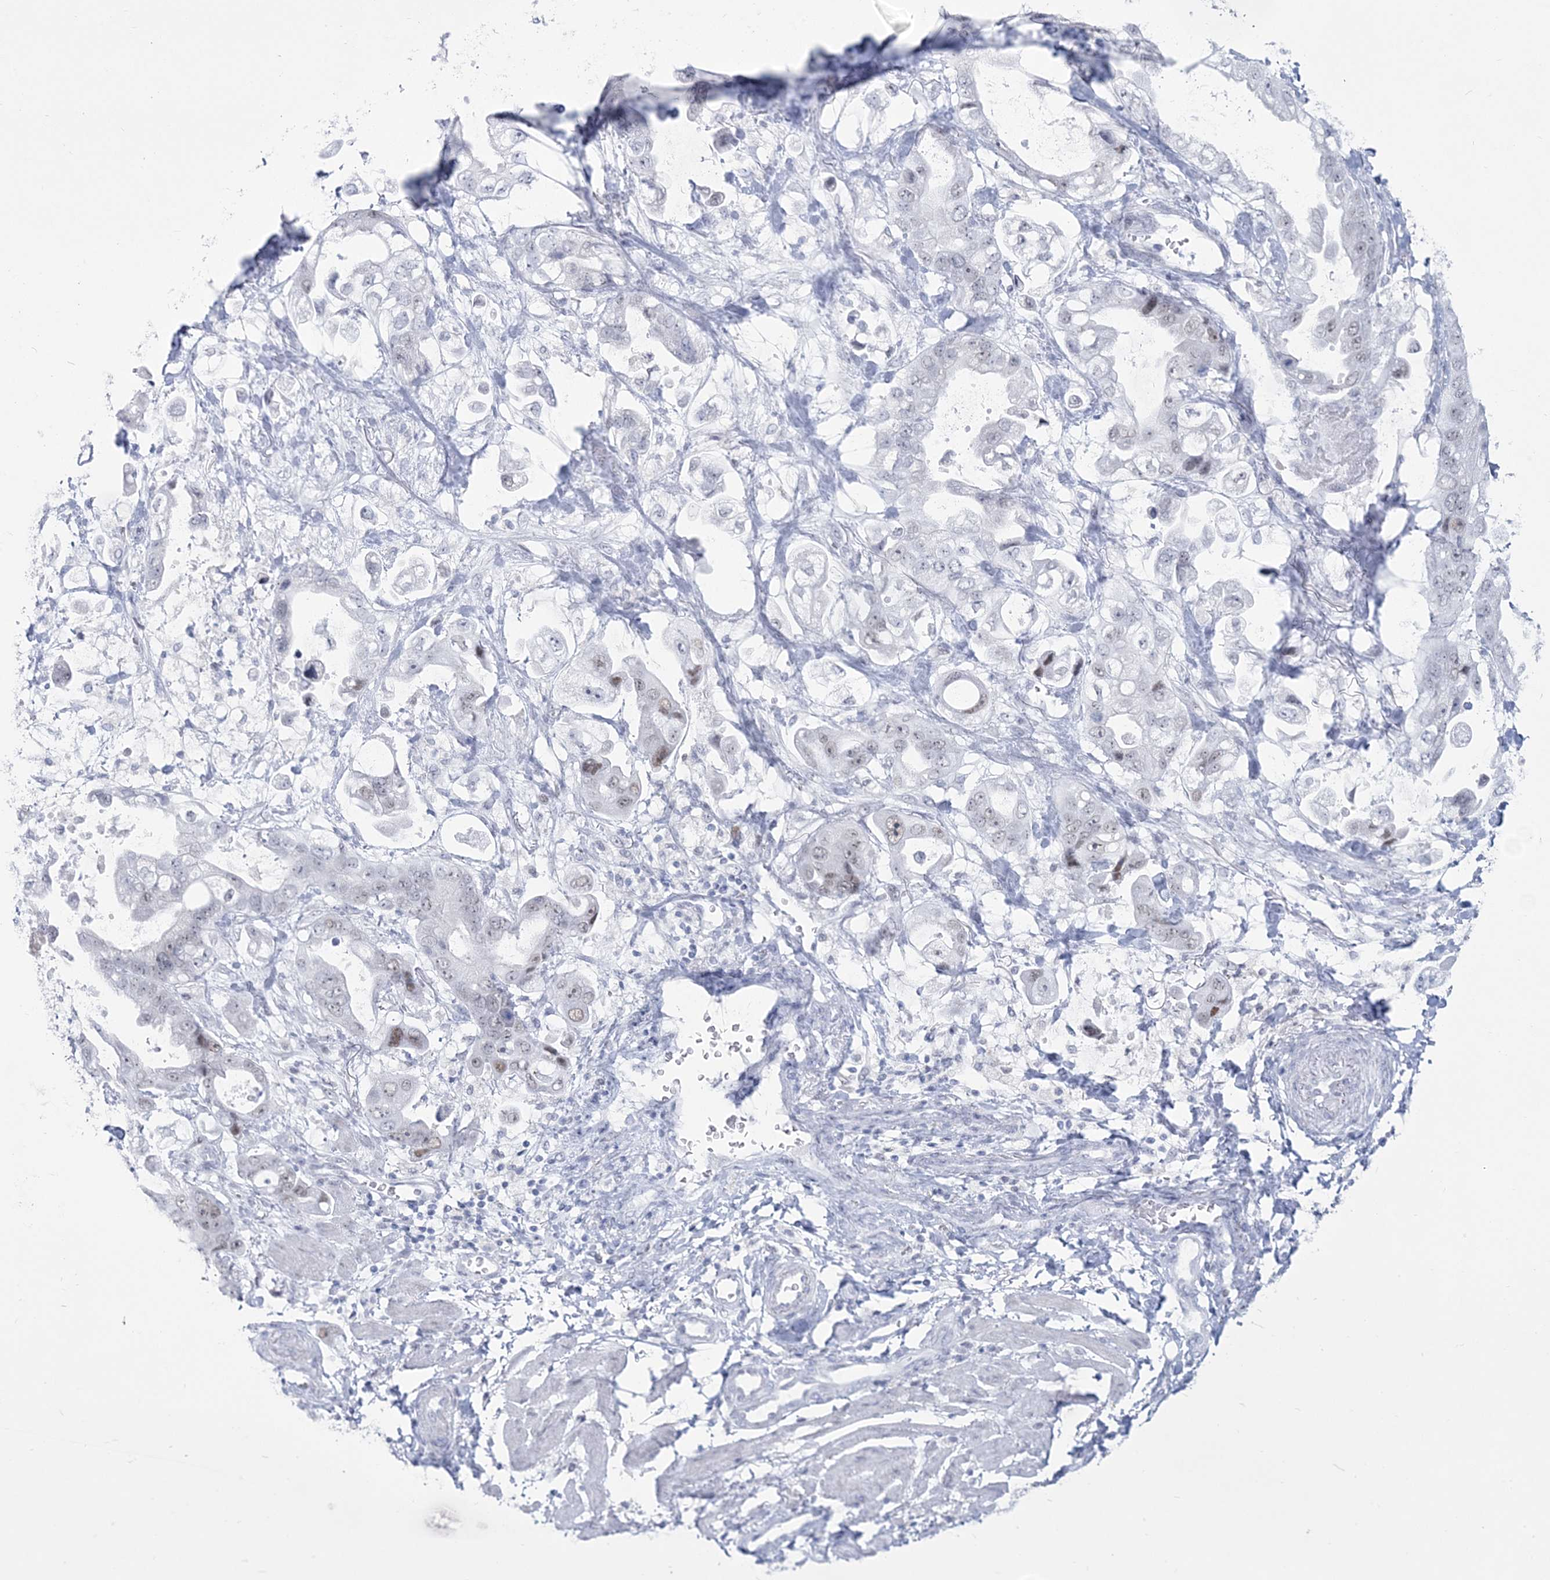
{"staining": {"intensity": "weak", "quantity": "<25%", "location": "nuclear"}, "tissue": "stomach cancer", "cell_type": "Tumor cells", "image_type": "cancer", "snomed": [{"axis": "morphology", "description": "Adenocarcinoma, NOS"}, {"axis": "topography", "description": "Stomach"}], "caption": "Tumor cells are negative for protein expression in human adenocarcinoma (stomach). The staining is performed using DAB brown chromogen with nuclei counter-stained in using hematoxylin.", "gene": "ZNF843", "patient": {"sex": "male", "age": 62}}